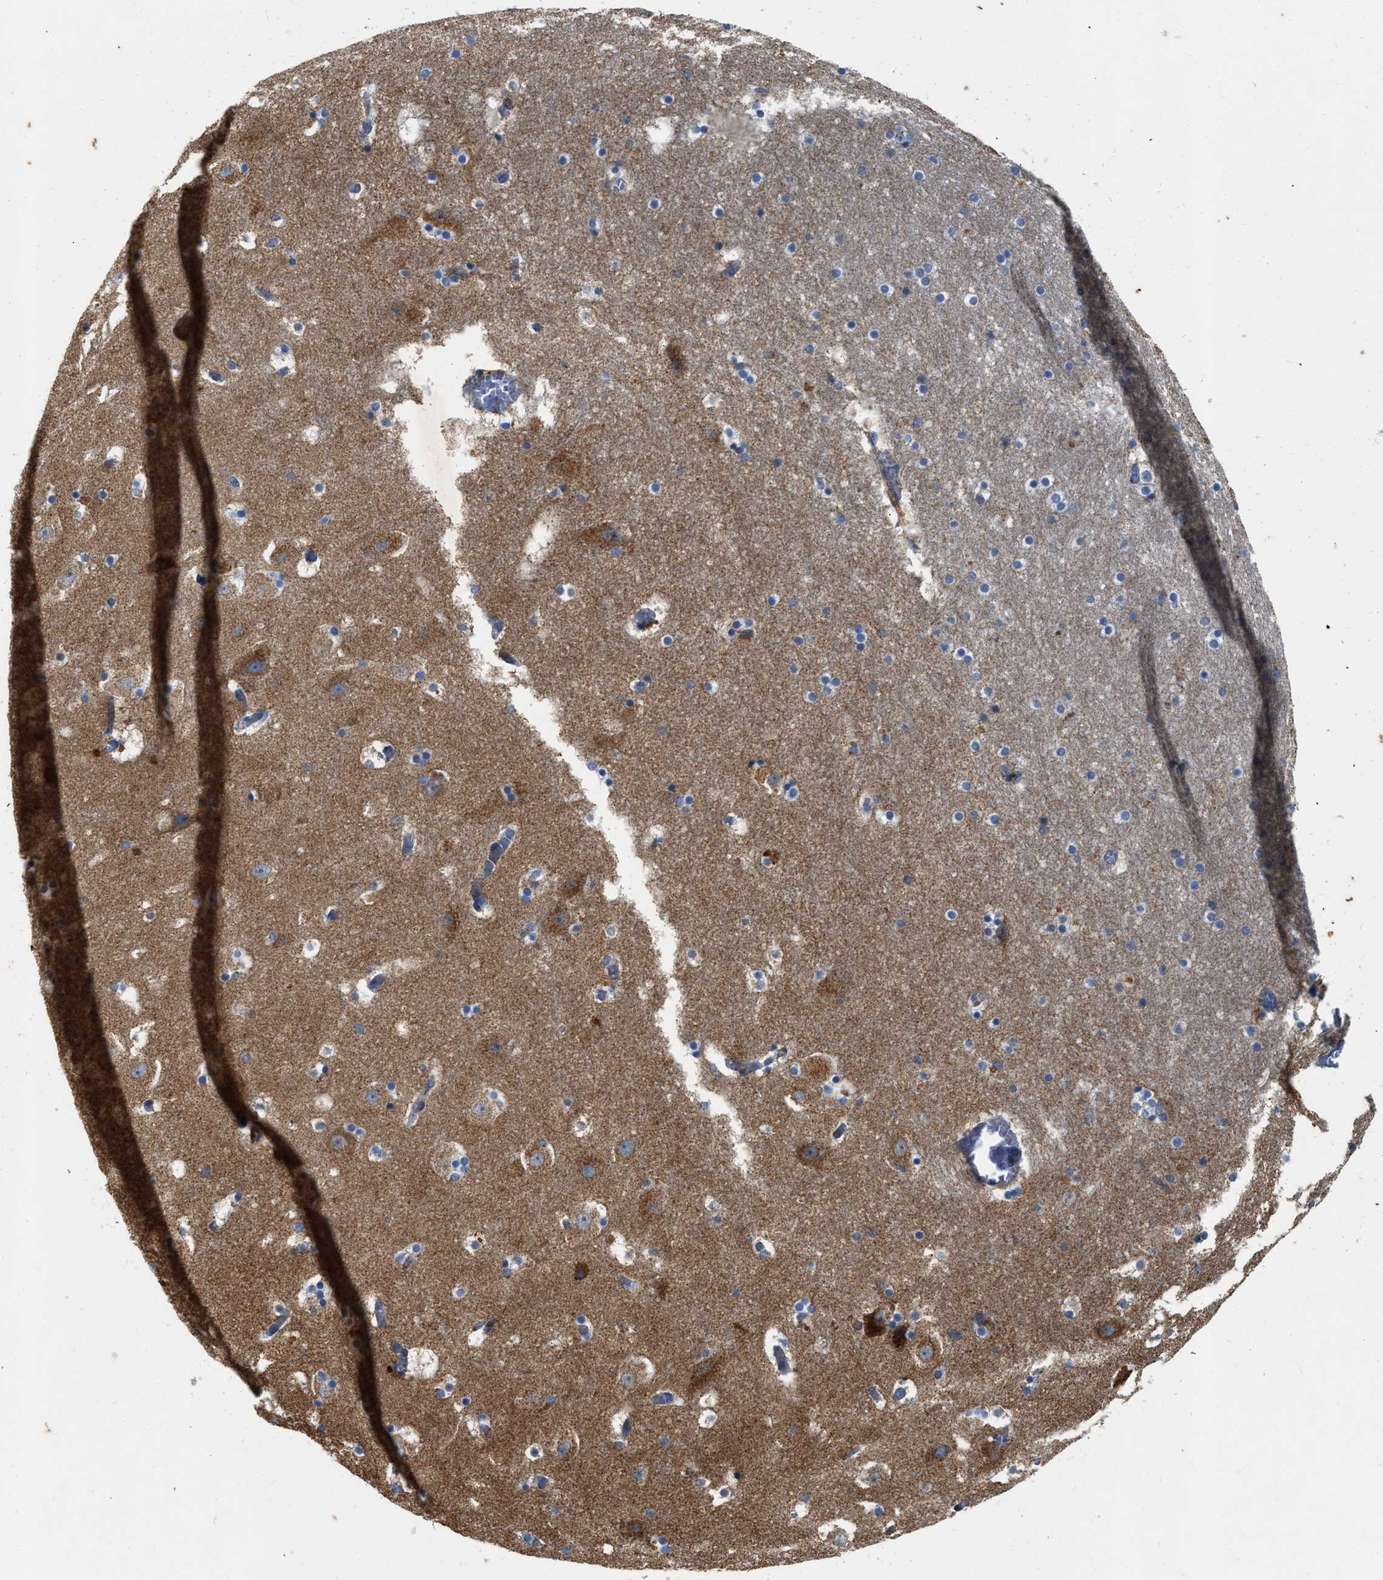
{"staining": {"intensity": "weak", "quantity": "<25%", "location": "cytoplasmic/membranous"}, "tissue": "hippocampus", "cell_type": "Glial cells", "image_type": "normal", "snomed": [{"axis": "morphology", "description": "Normal tissue, NOS"}, {"axis": "topography", "description": "Hippocampus"}], "caption": "DAB (3,3'-diaminobenzidine) immunohistochemical staining of benign human hippocampus shows no significant positivity in glial cells. (DAB immunohistochemistry (IHC), high magnification).", "gene": "ZNF831", "patient": {"sex": "male", "age": 45}}